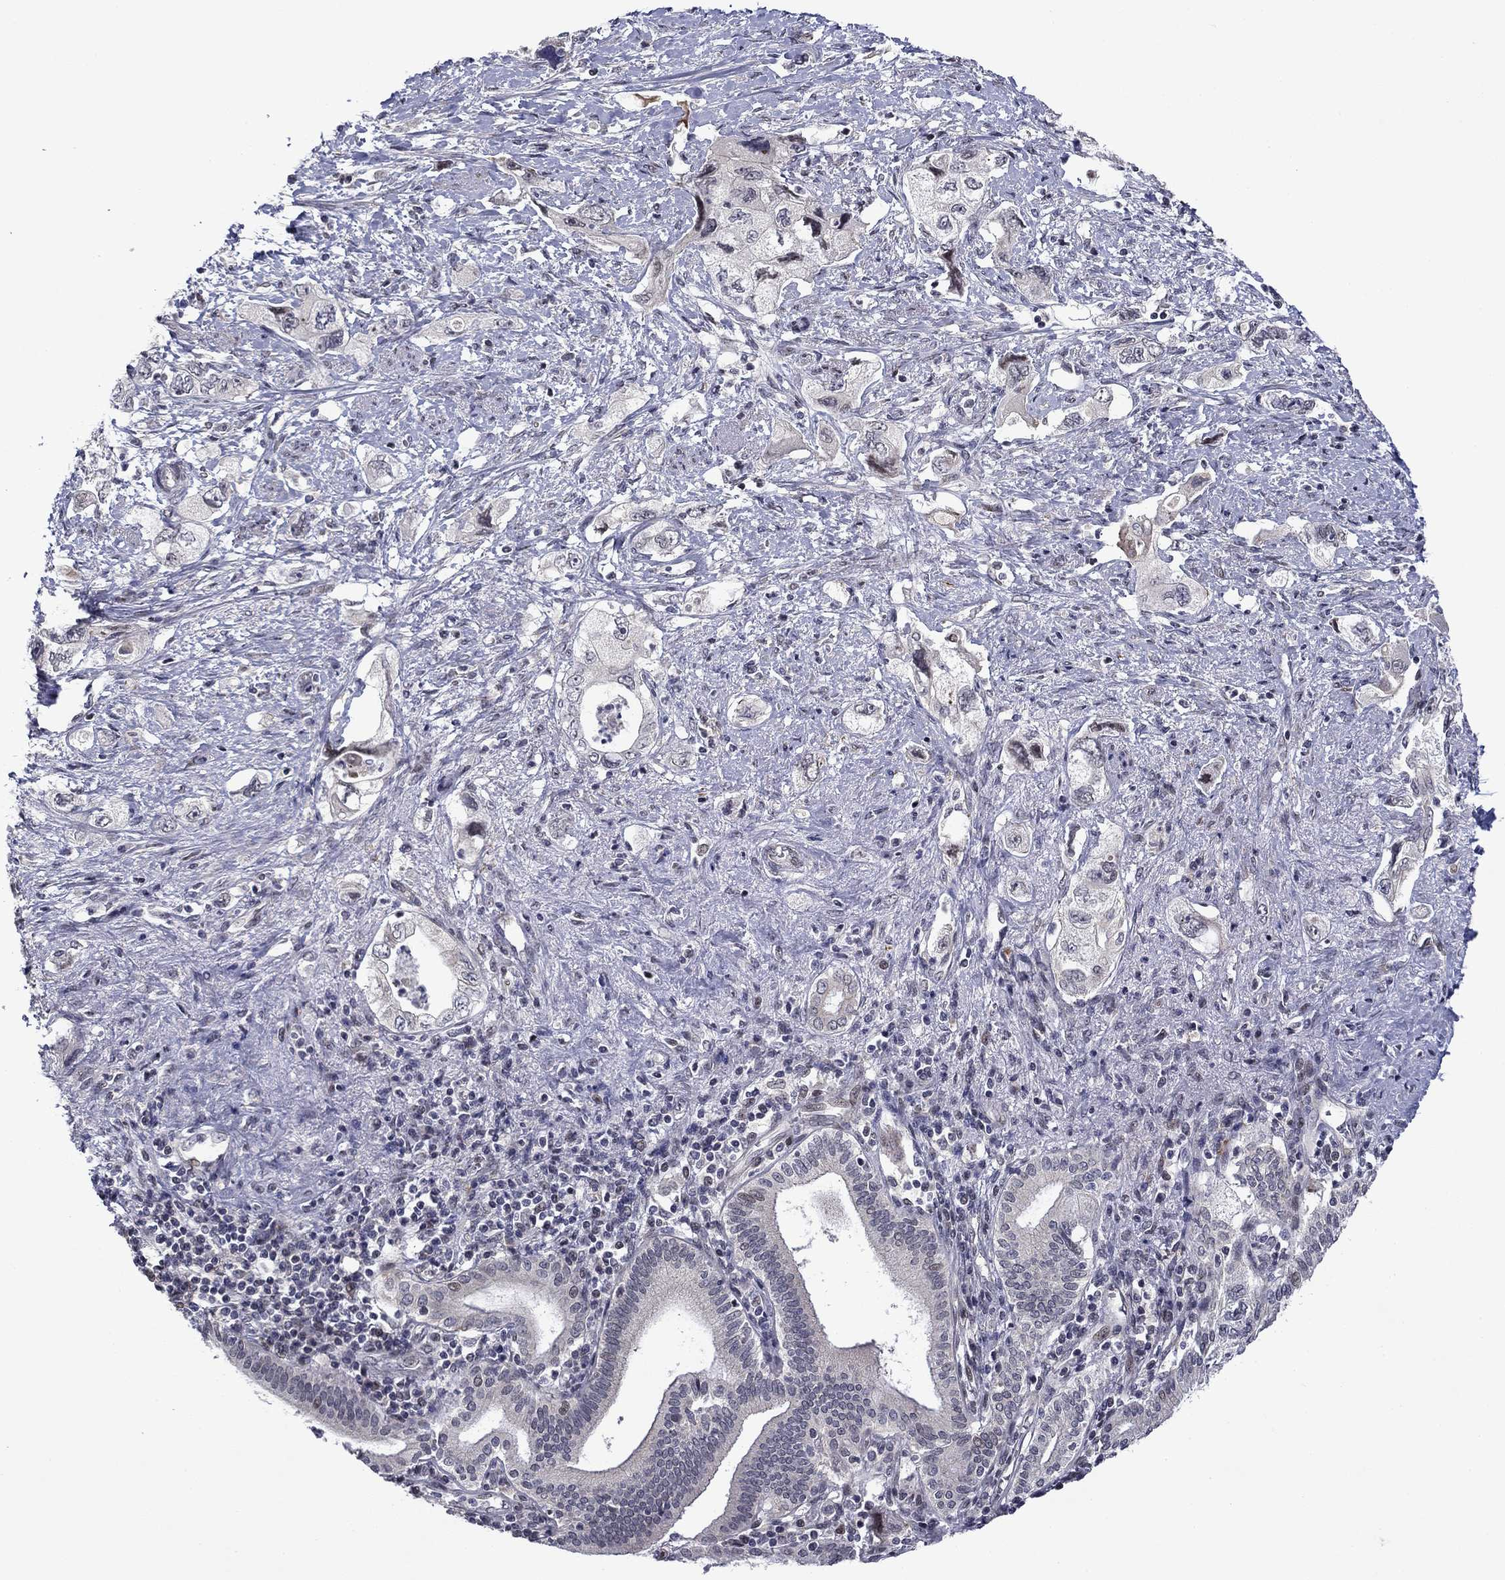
{"staining": {"intensity": "negative", "quantity": "none", "location": "none"}, "tissue": "pancreatic cancer", "cell_type": "Tumor cells", "image_type": "cancer", "snomed": [{"axis": "morphology", "description": "Adenocarcinoma, NOS"}, {"axis": "topography", "description": "Pancreas"}], "caption": "This is an immunohistochemistry photomicrograph of pancreatic cancer. There is no staining in tumor cells.", "gene": "B3GAT1", "patient": {"sex": "female", "age": 73}}